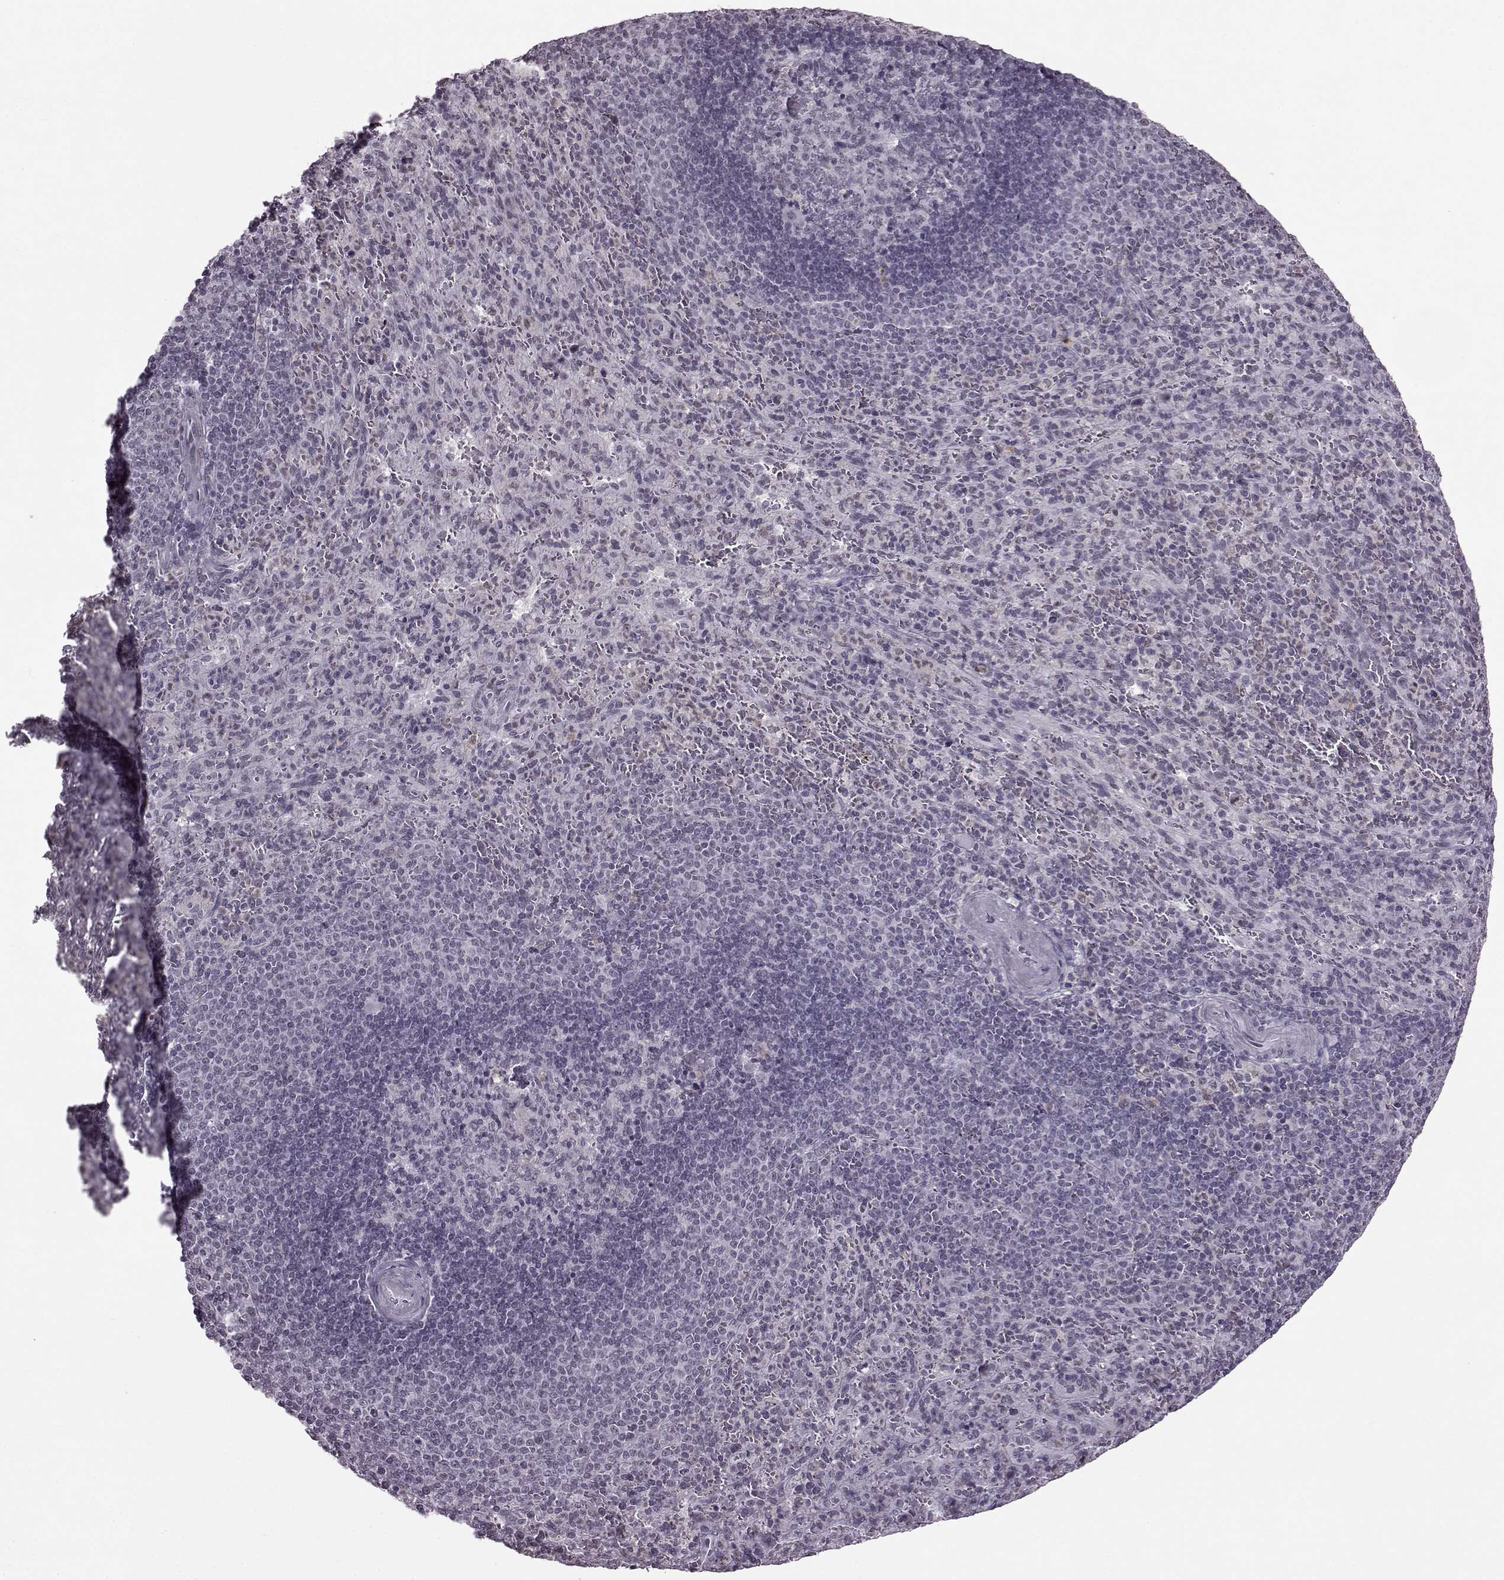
{"staining": {"intensity": "negative", "quantity": "none", "location": "none"}, "tissue": "spleen", "cell_type": "Cells in red pulp", "image_type": "normal", "snomed": [{"axis": "morphology", "description": "Normal tissue, NOS"}, {"axis": "topography", "description": "Spleen"}], "caption": "IHC photomicrograph of normal spleen: spleen stained with DAB shows no significant protein expression in cells in red pulp.", "gene": "SLC28A2", "patient": {"sex": "male", "age": 57}}